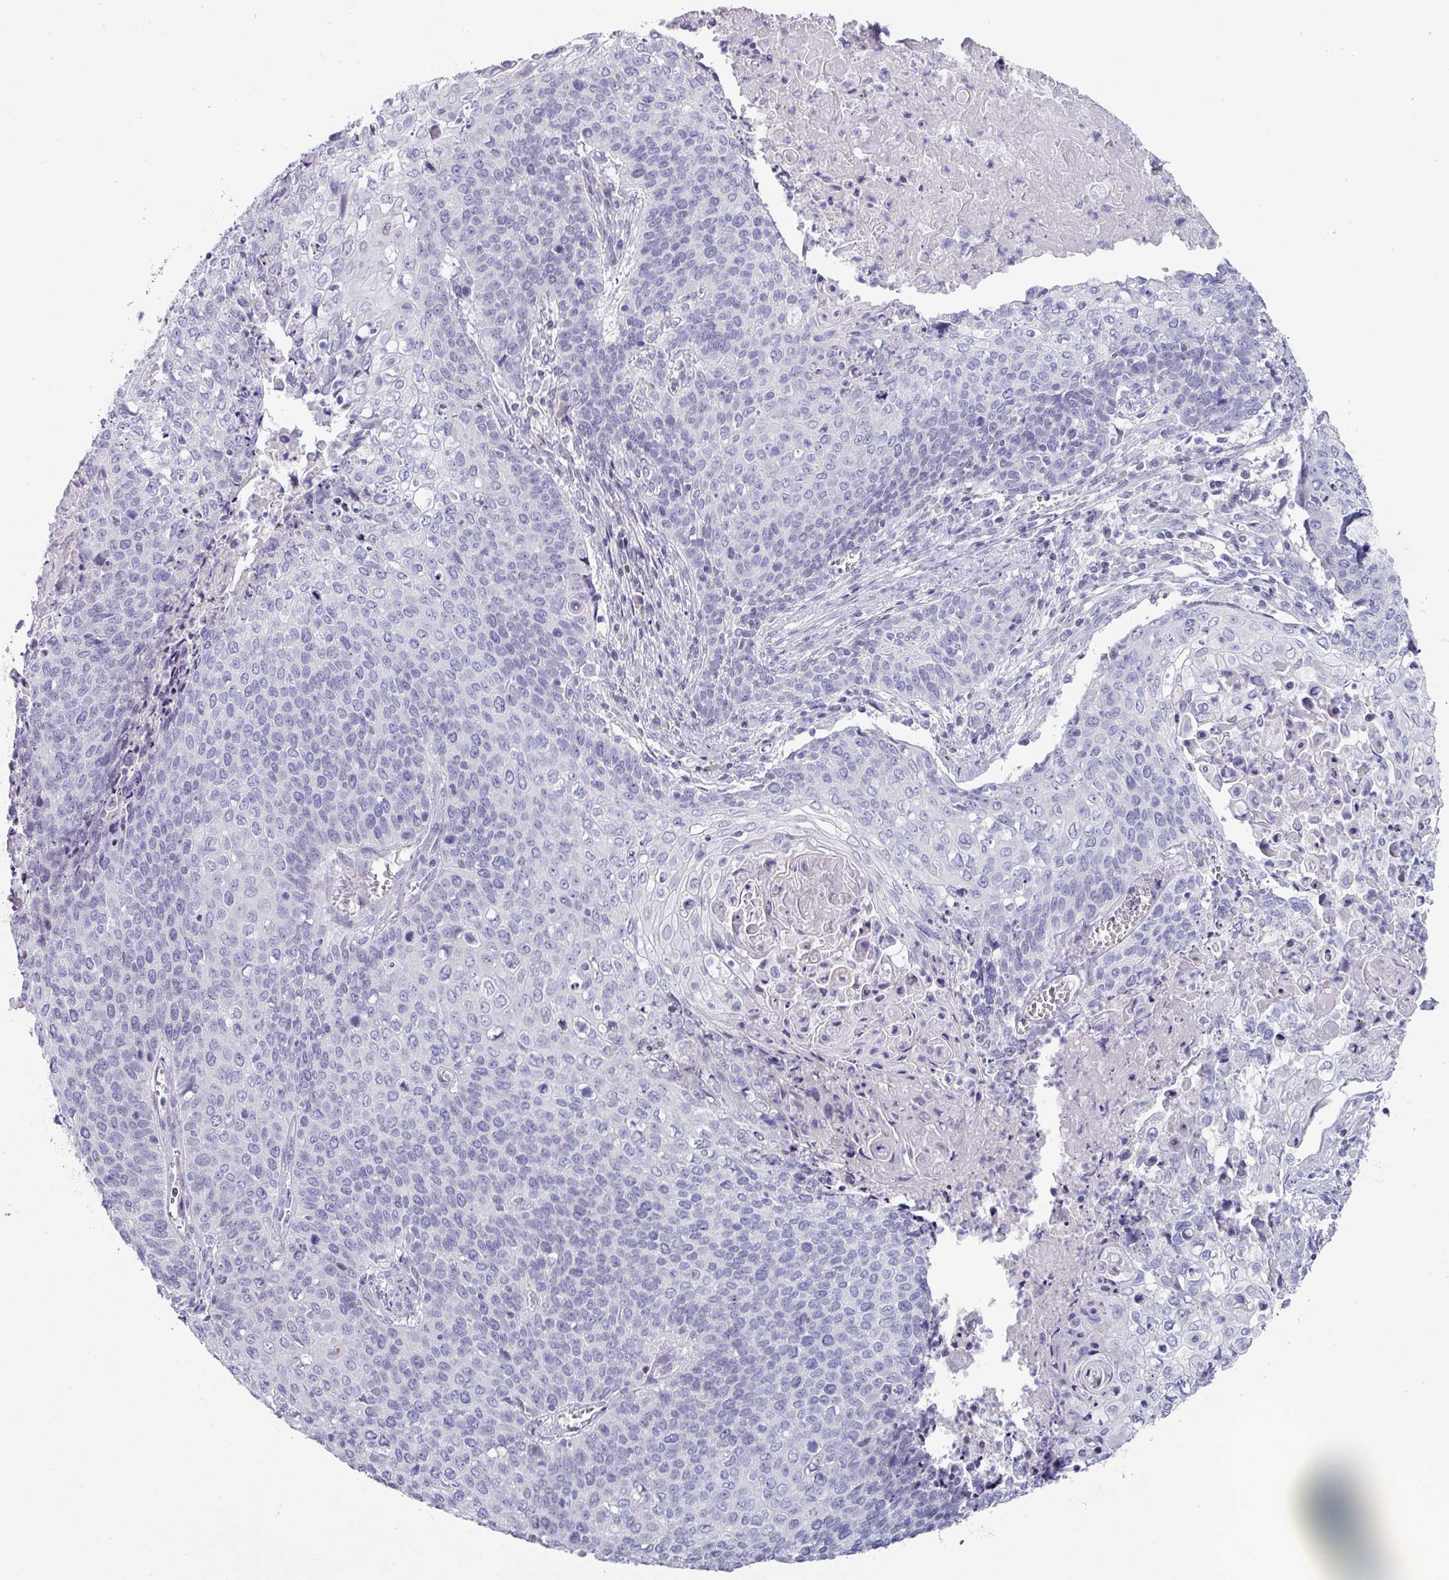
{"staining": {"intensity": "negative", "quantity": "none", "location": "none"}, "tissue": "cervical cancer", "cell_type": "Tumor cells", "image_type": "cancer", "snomed": [{"axis": "morphology", "description": "Squamous cell carcinoma, NOS"}, {"axis": "topography", "description": "Cervix"}], "caption": "A high-resolution photomicrograph shows IHC staining of cervical squamous cell carcinoma, which shows no significant staining in tumor cells.", "gene": "DEFB115", "patient": {"sex": "female", "age": 39}}